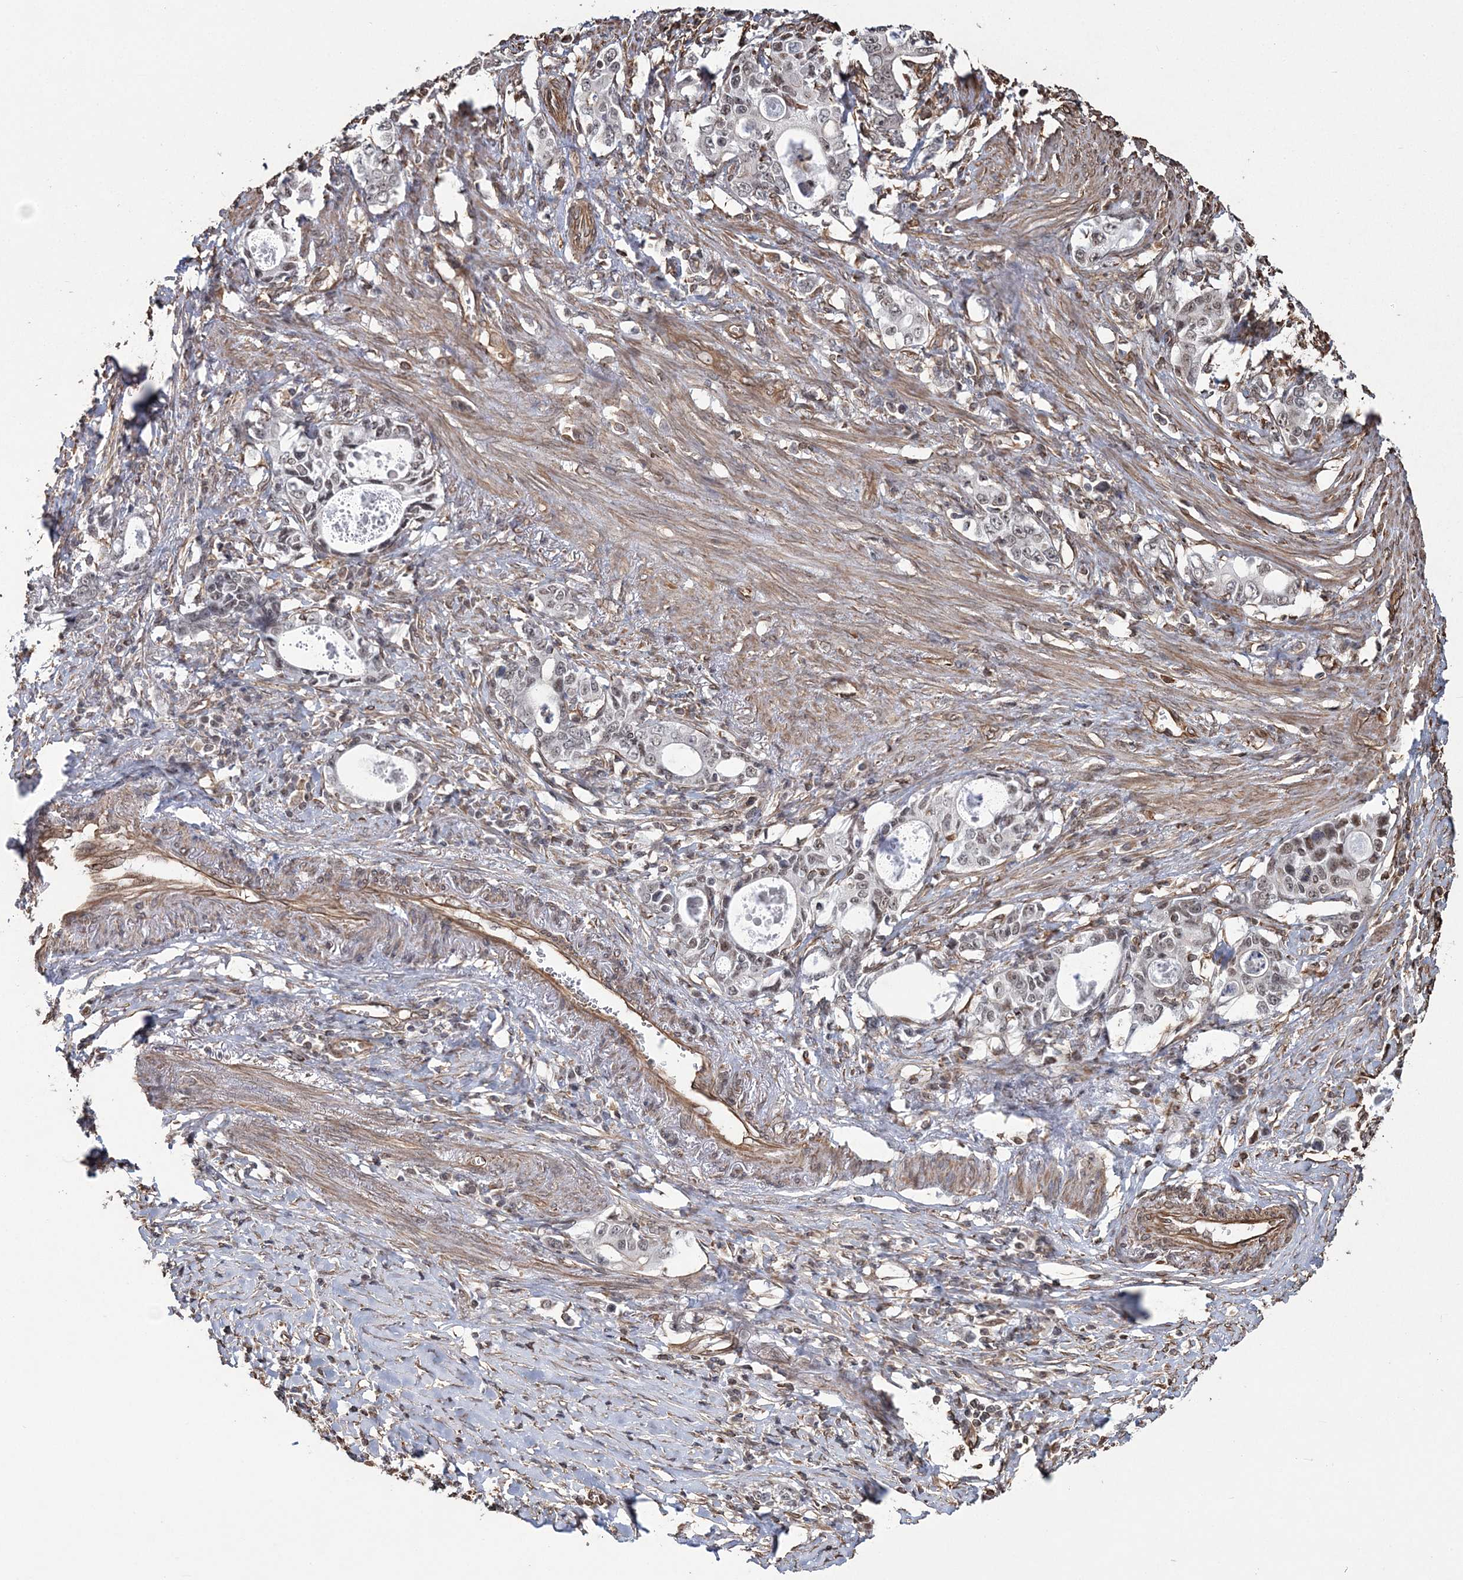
{"staining": {"intensity": "moderate", "quantity": "25%-75%", "location": "nuclear"}, "tissue": "stomach cancer", "cell_type": "Tumor cells", "image_type": "cancer", "snomed": [{"axis": "morphology", "description": "Adenocarcinoma, NOS"}, {"axis": "topography", "description": "Stomach, lower"}], "caption": "Immunohistochemical staining of human stomach adenocarcinoma displays moderate nuclear protein staining in approximately 25%-75% of tumor cells.", "gene": "ATP11B", "patient": {"sex": "female", "age": 72}}